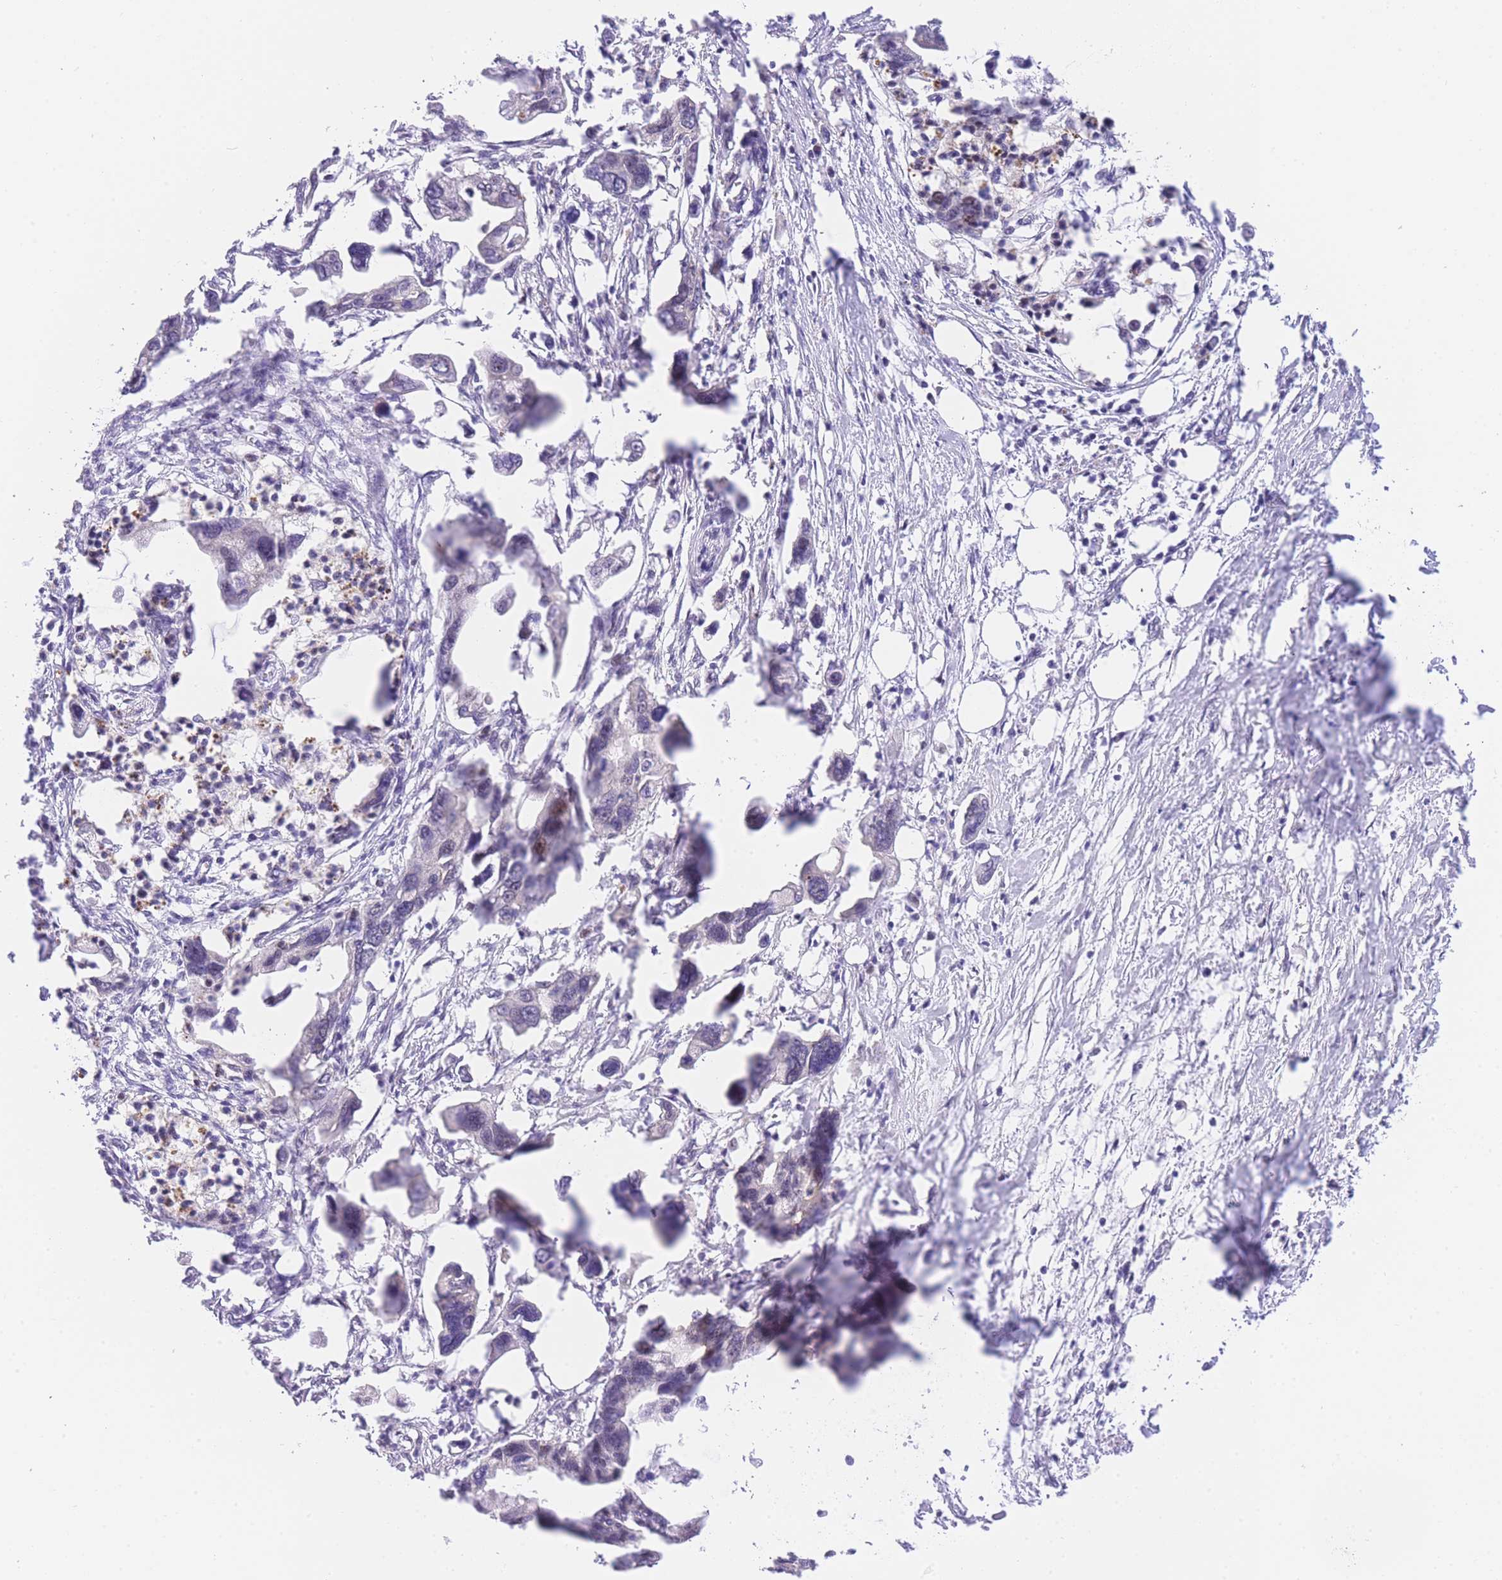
{"staining": {"intensity": "negative", "quantity": "none", "location": "none"}, "tissue": "pancreatic cancer", "cell_type": "Tumor cells", "image_type": "cancer", "snomed": [{"axis": "morphology", "description": "Adenocarcinoma, NOS"}, {"axis": "topography", "description": "Pancreas"}], "caption": "This is an IHC image of human pancreatic adenocarcinoma. There is no positivity in tumor cells.", "gene": "SLC35F2", "patient": {"sex": "female", "age": 83}}